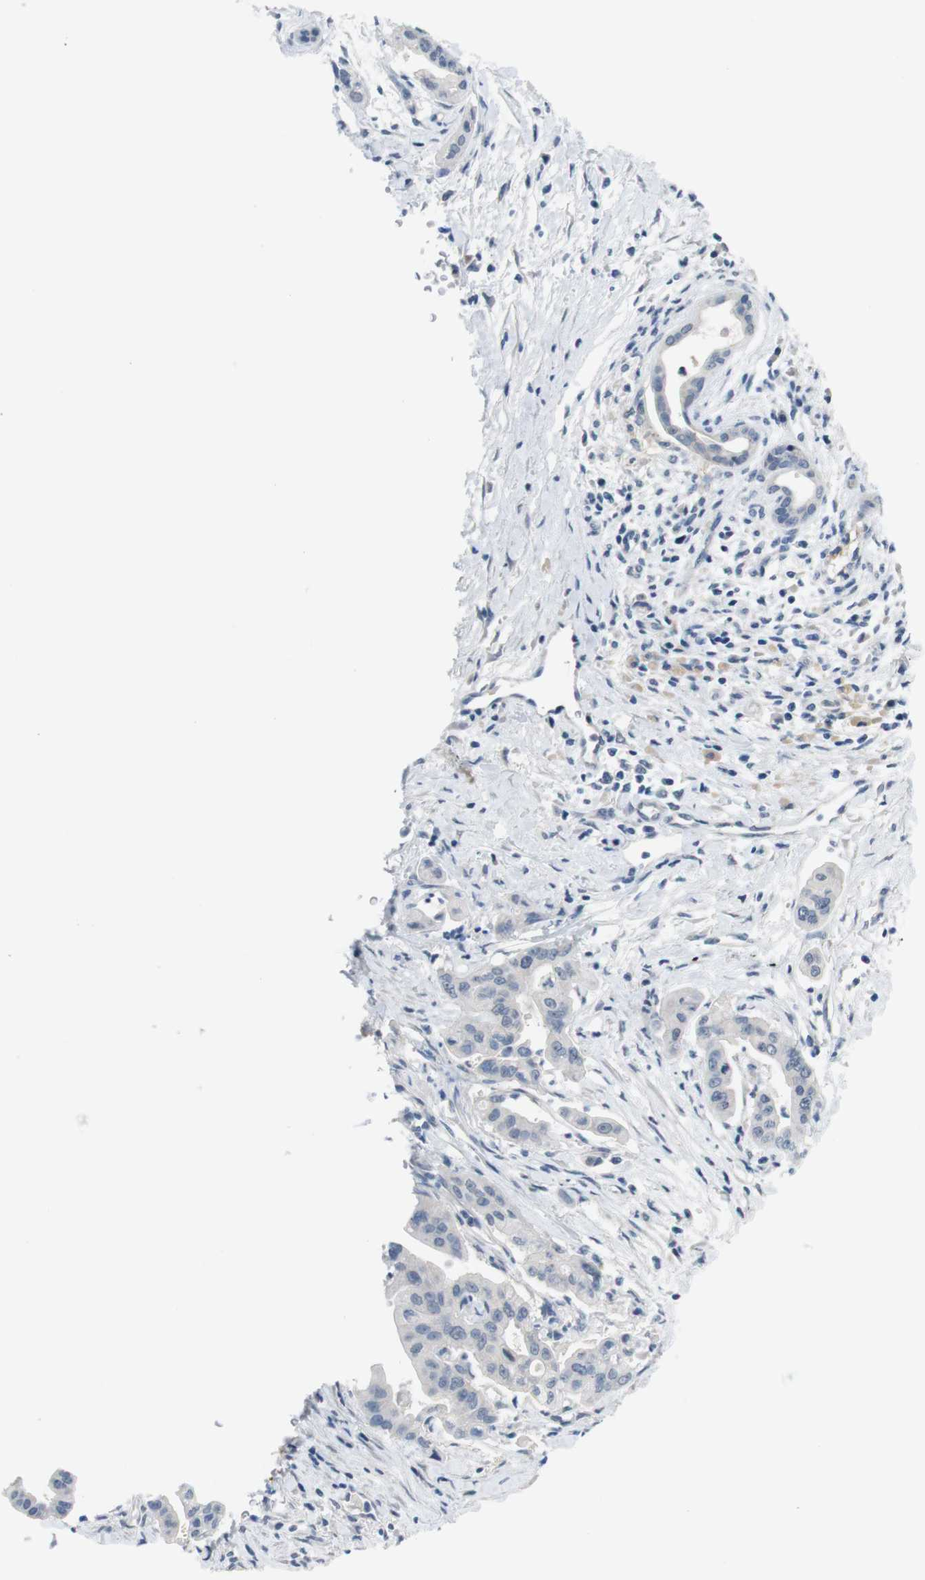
{"staining": {"intensity": "negative", "quantity": "none", "location": "none"}, "tissue": "pancreatic cancer", "cell_type": "Tumor cells", "image_type": "cancer", "snomed": [{"axis": "morphology", "description": "Adenocarcinoma, NOS"}, {"axis": "topography", "description": "Pancreas"}], "caption": "Tumor cells show no significant protein positivity in pancreatic adenocarcinoma. (DAB (3,3'-diaminobenzidine) immunohistochemistry (IHC) with hematoxylin counter stain).", "gene": "HRH2", "patient": {"sex": "female", "age": 75}}